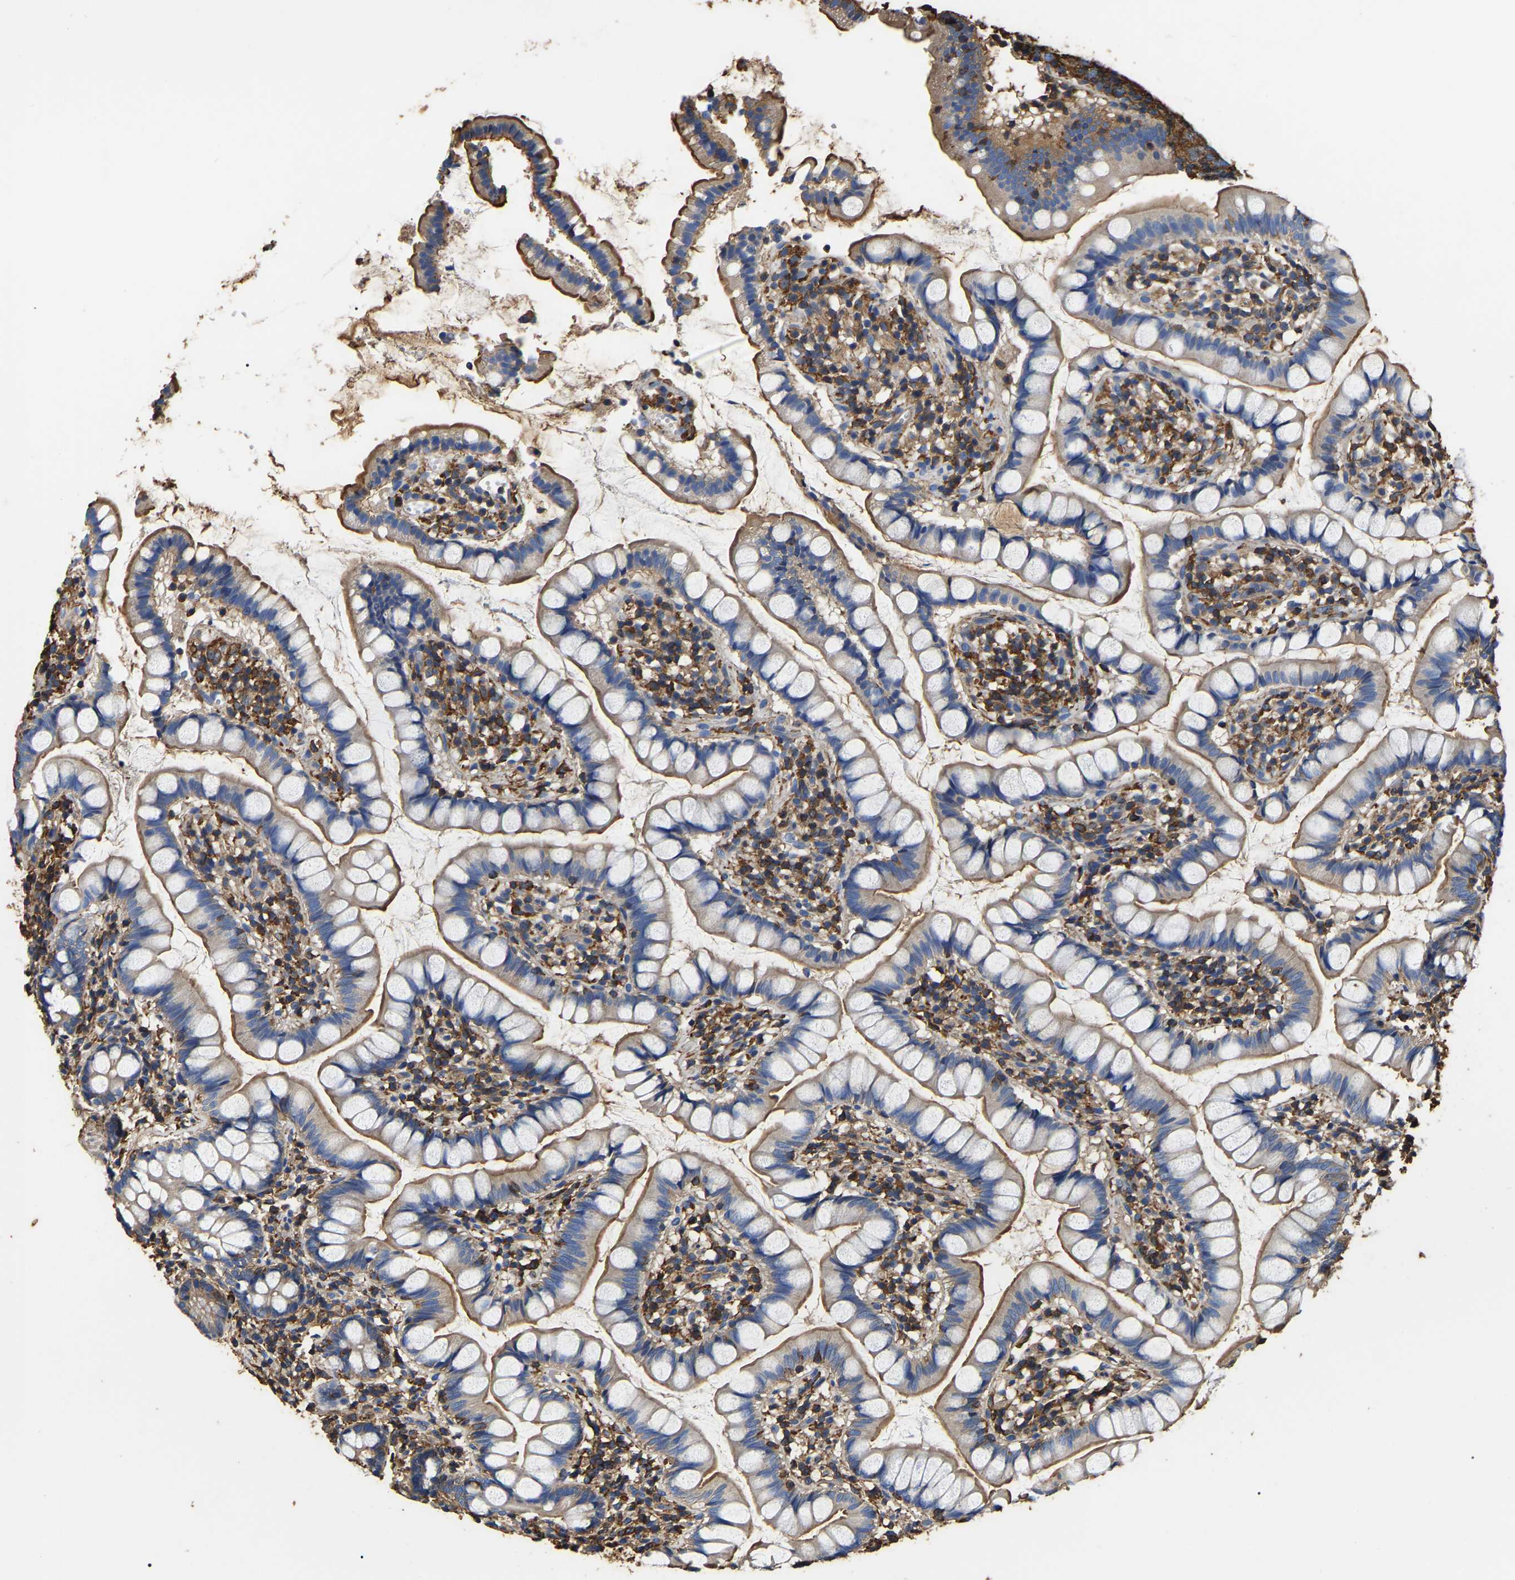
{"staining": {"intensity": "moderate", "quantity": ">75%", "location": "cytoplasmic/membranous"}, "tissue": "small intestine", "cell_type": "Glandular cells", "image_type": "normal", "snomed": [{"axis": "morphology", "description": "Normal tissue, NOS"}, {"axis": "topography", "description": "Small intestine"}], "caption": "The immunohistochemical stain shows moderate cytoplasmic/membranous staining in glandular cells of normal small intestine. The staining was performed using DAB (3,3'-diaminobenzidine) to visualize the protein expression in brown, while the nuclei were stained in blue with hematoxylin (Magnification: 20x).", "gene": "ARMT1", "patient": {"sex": "female", "age": 84}}